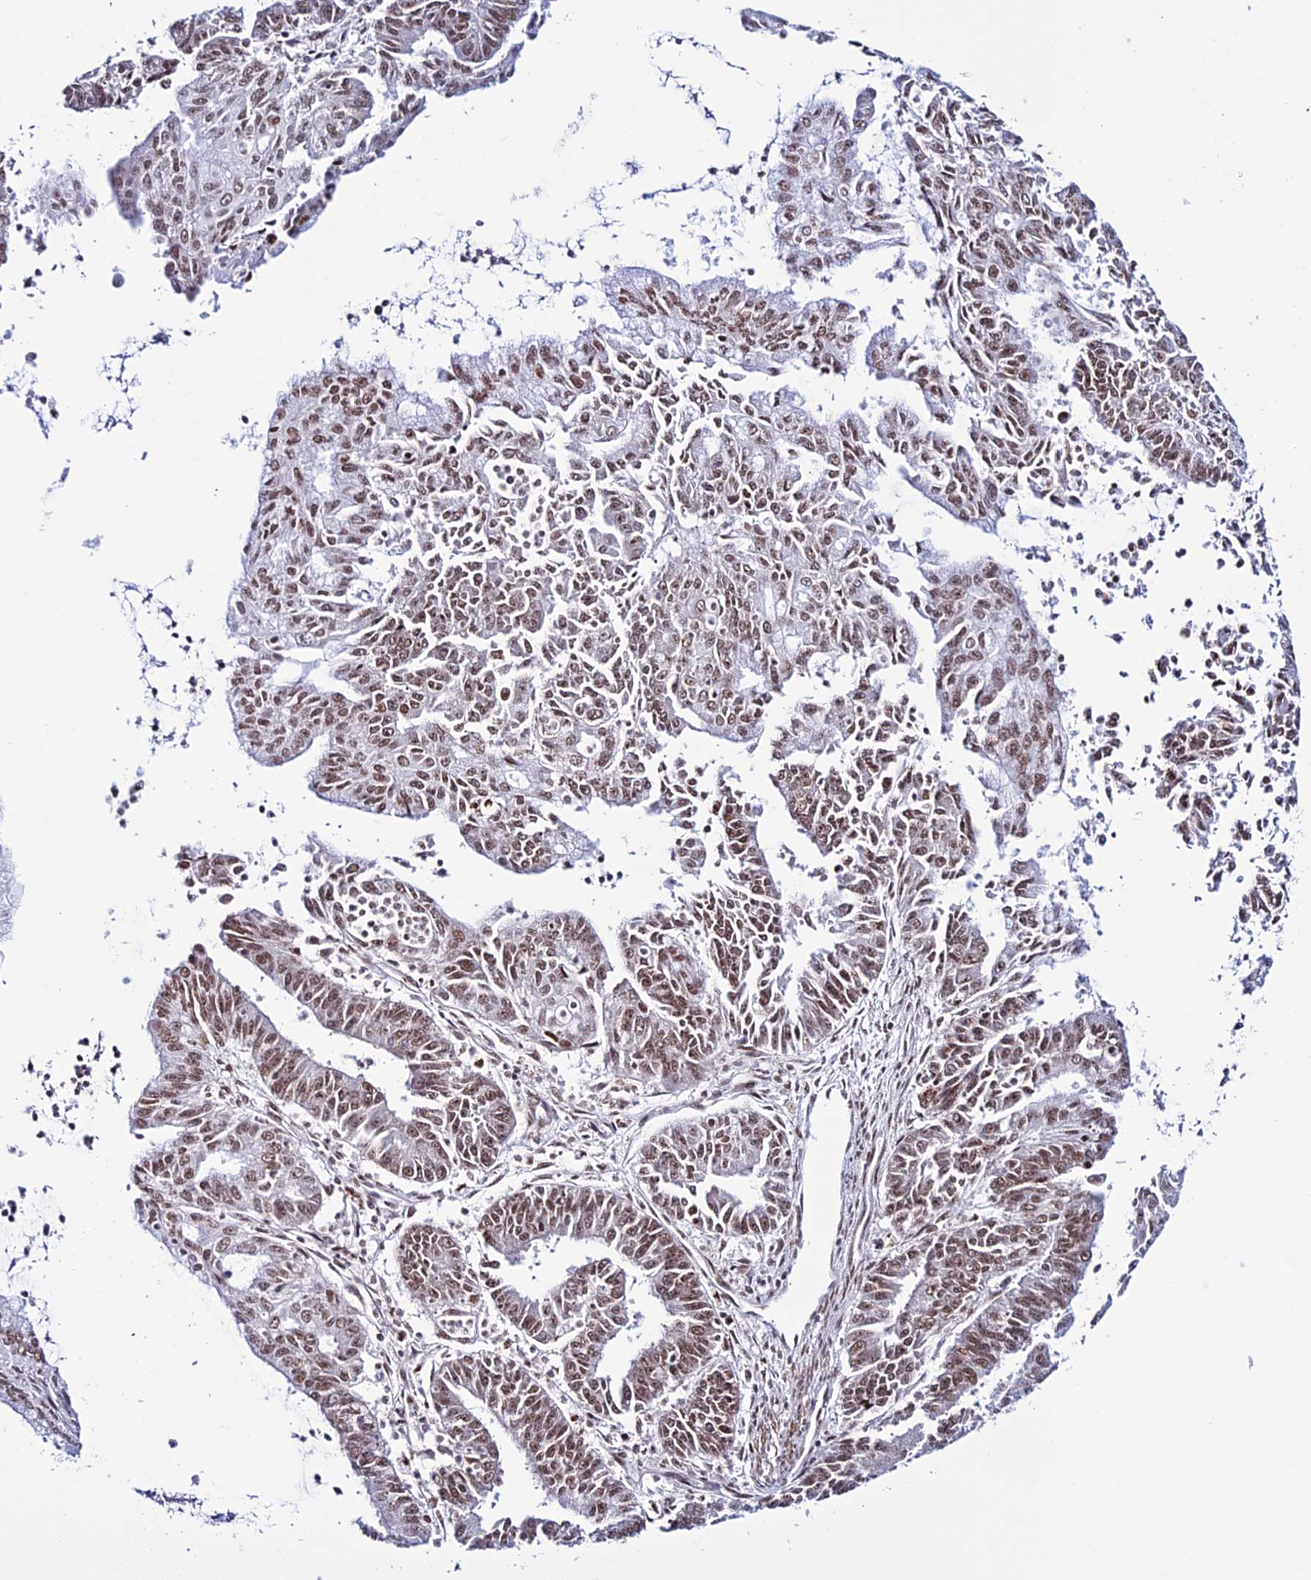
{"staining": {"intensity": "moderate", "quantity": ">75%", "location": "nuclear"}, "tissue": "endometrial cancer", "cell_type": "Tumor cells", "image_type": "cancer", "snomed": [{"axis": "morphology", "description": "Adenocarcinoma, NOS"}, {"axis": "topography", "description": "Endometrium"}], "caption": "Human endometrial adenocarcinoma stained for a protein (brown) demonstrates moderate nuclear positive expression in approximately >75% of tumor cells.", "gene": "U2AF1", "patient": {"sex": "female", "age": 73}}